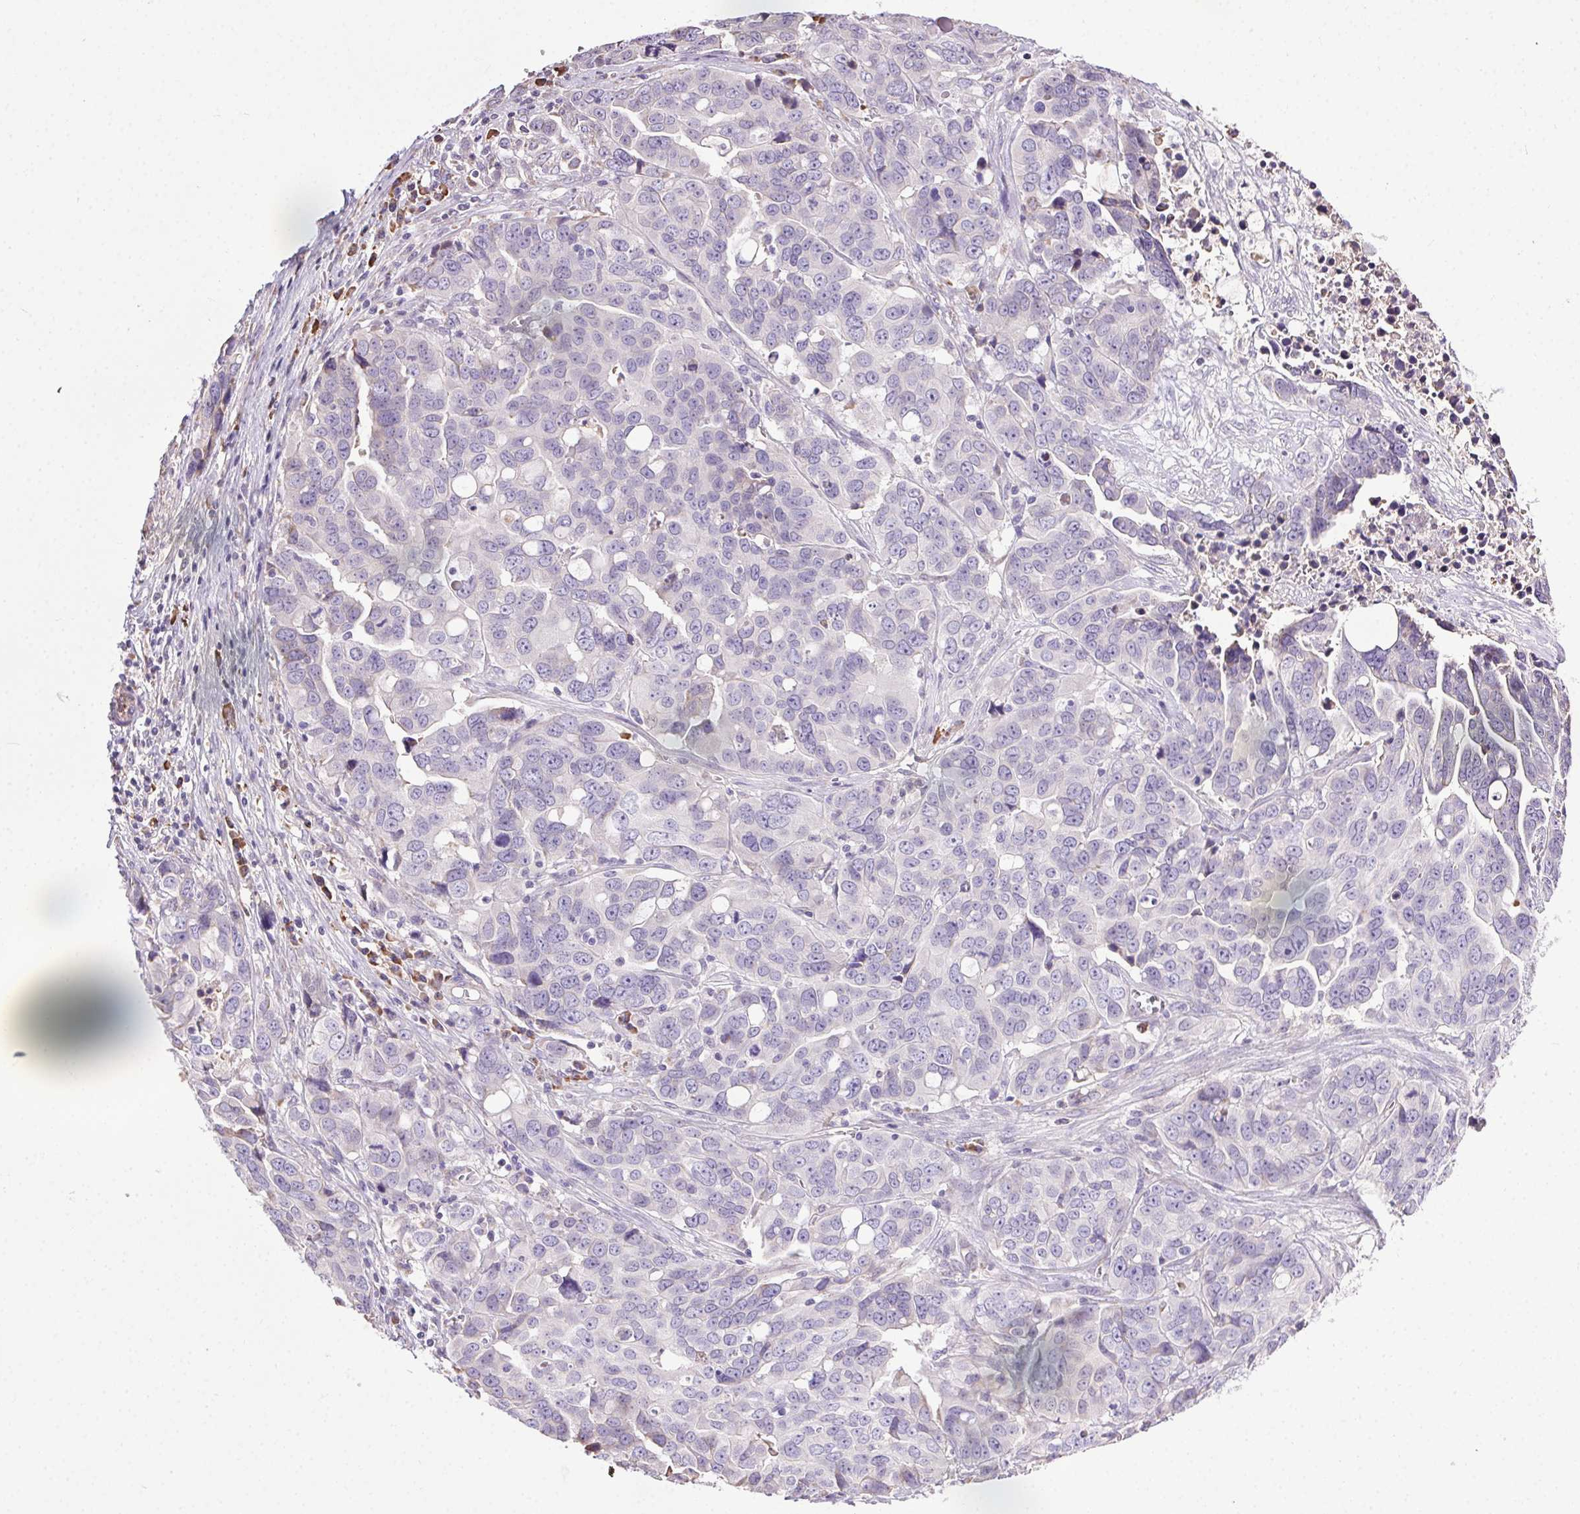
{"staining": {"intensity": "negative", "quantity": "none", "location": "none"}, "tissue": "ovarian cancer", "cell_type": "Tumor cells", "image_type": "cancer", "snomed": [{"axis": "morphology", "description": "Carcinoma, endometroid"}, {"axis": "topography", "description": "Ovary"}], "caption": "This photomicrograph is of ovarian cancer (endometroid carcinoma) stained with immunohistochemistry (IHC) to label a protein in brown with the nuclei are counter-stained blue. There is no staining in tumor cells.", "gene": "SNX31", "patient": {"sex": "female", "age": 78}}